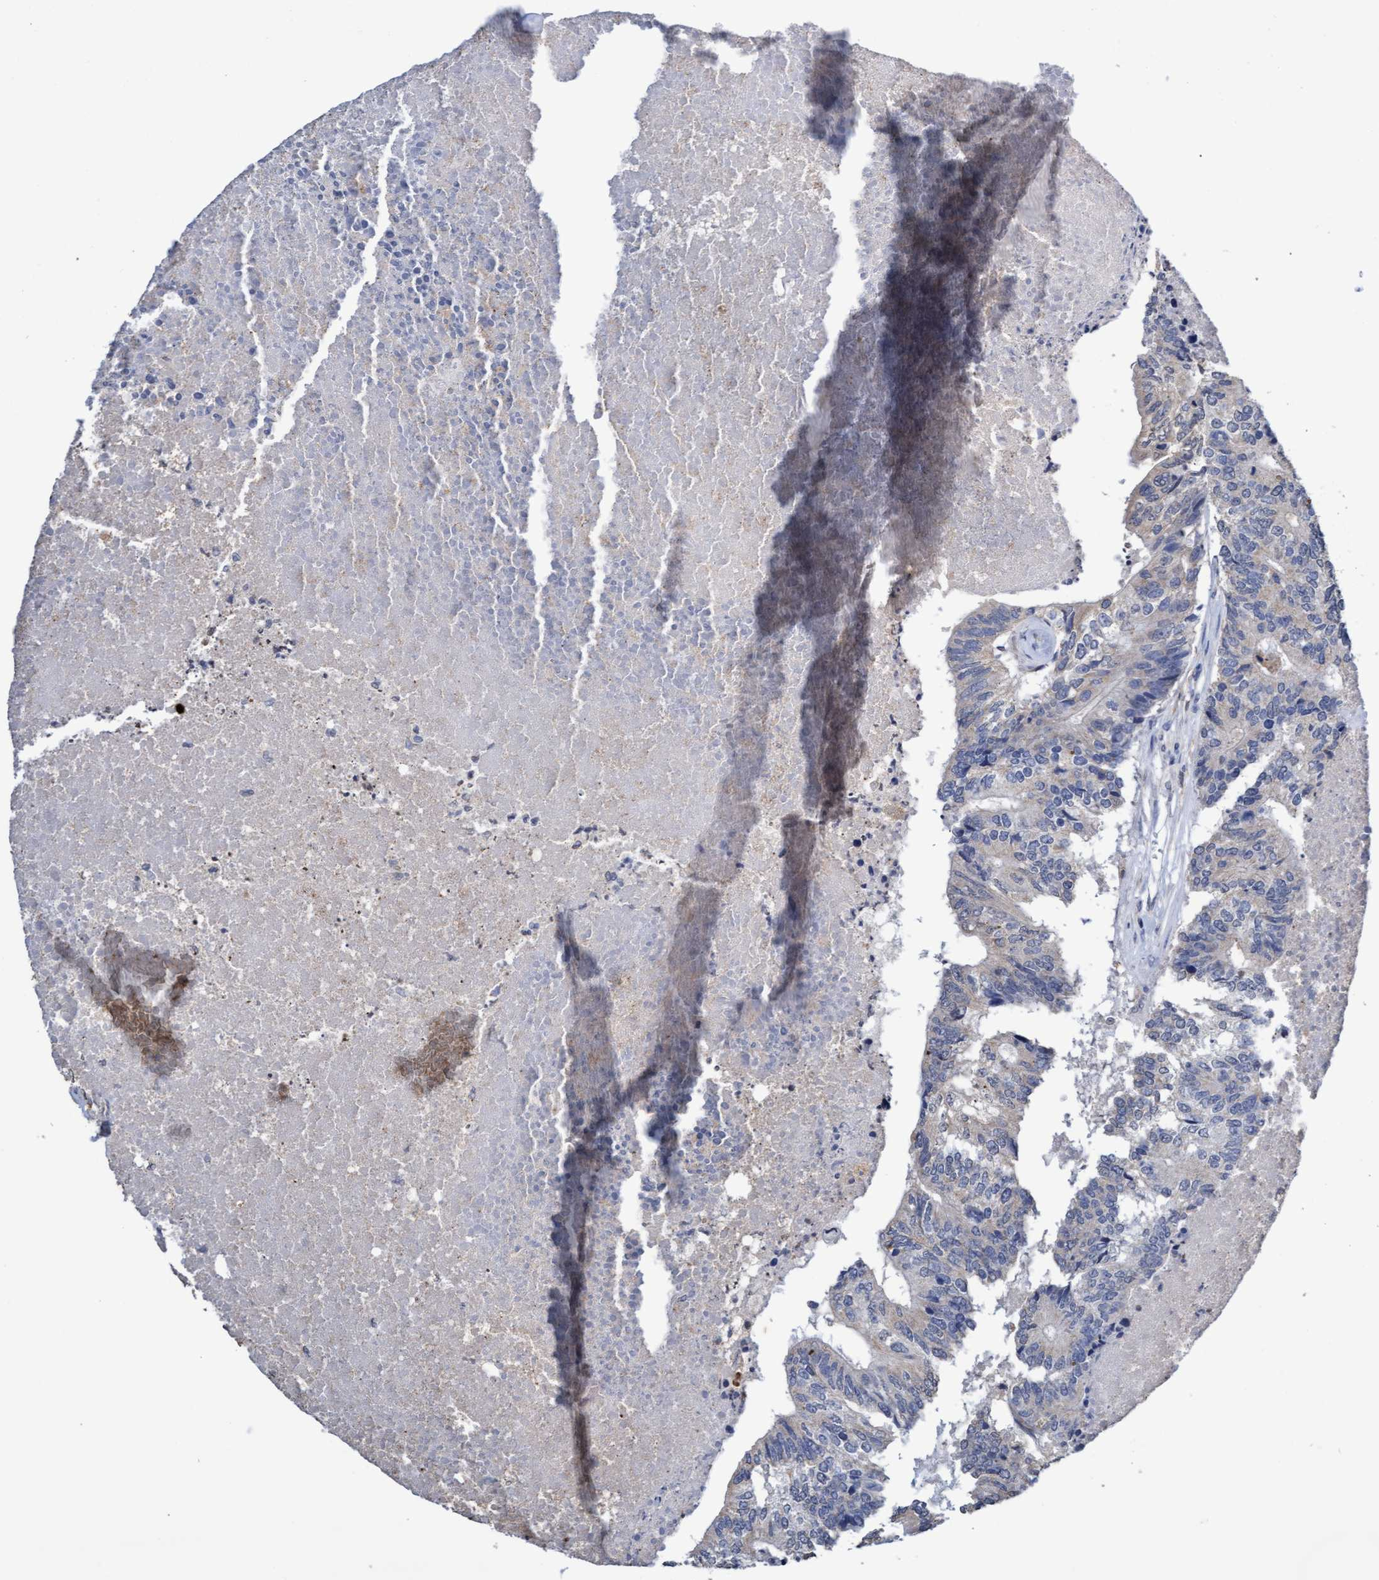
{"staining": {"intensity": "negative", "quantity": "none", "location": "none"}, "tissue": "colorectal cancer", "cell_type": "Tumor cells", "image_type": "cancer", "snomed": [{"axis": "morphology", "description": "Adenocarcinoma, NOS"}, {"axis": "topography", "description": "Colon"}], "caption": "Tumor cells are negative for protein expression in human adenocarcinoma (colorectal).", "gene": "GPR39", "patient": {"sex": "female", "age": 67}}